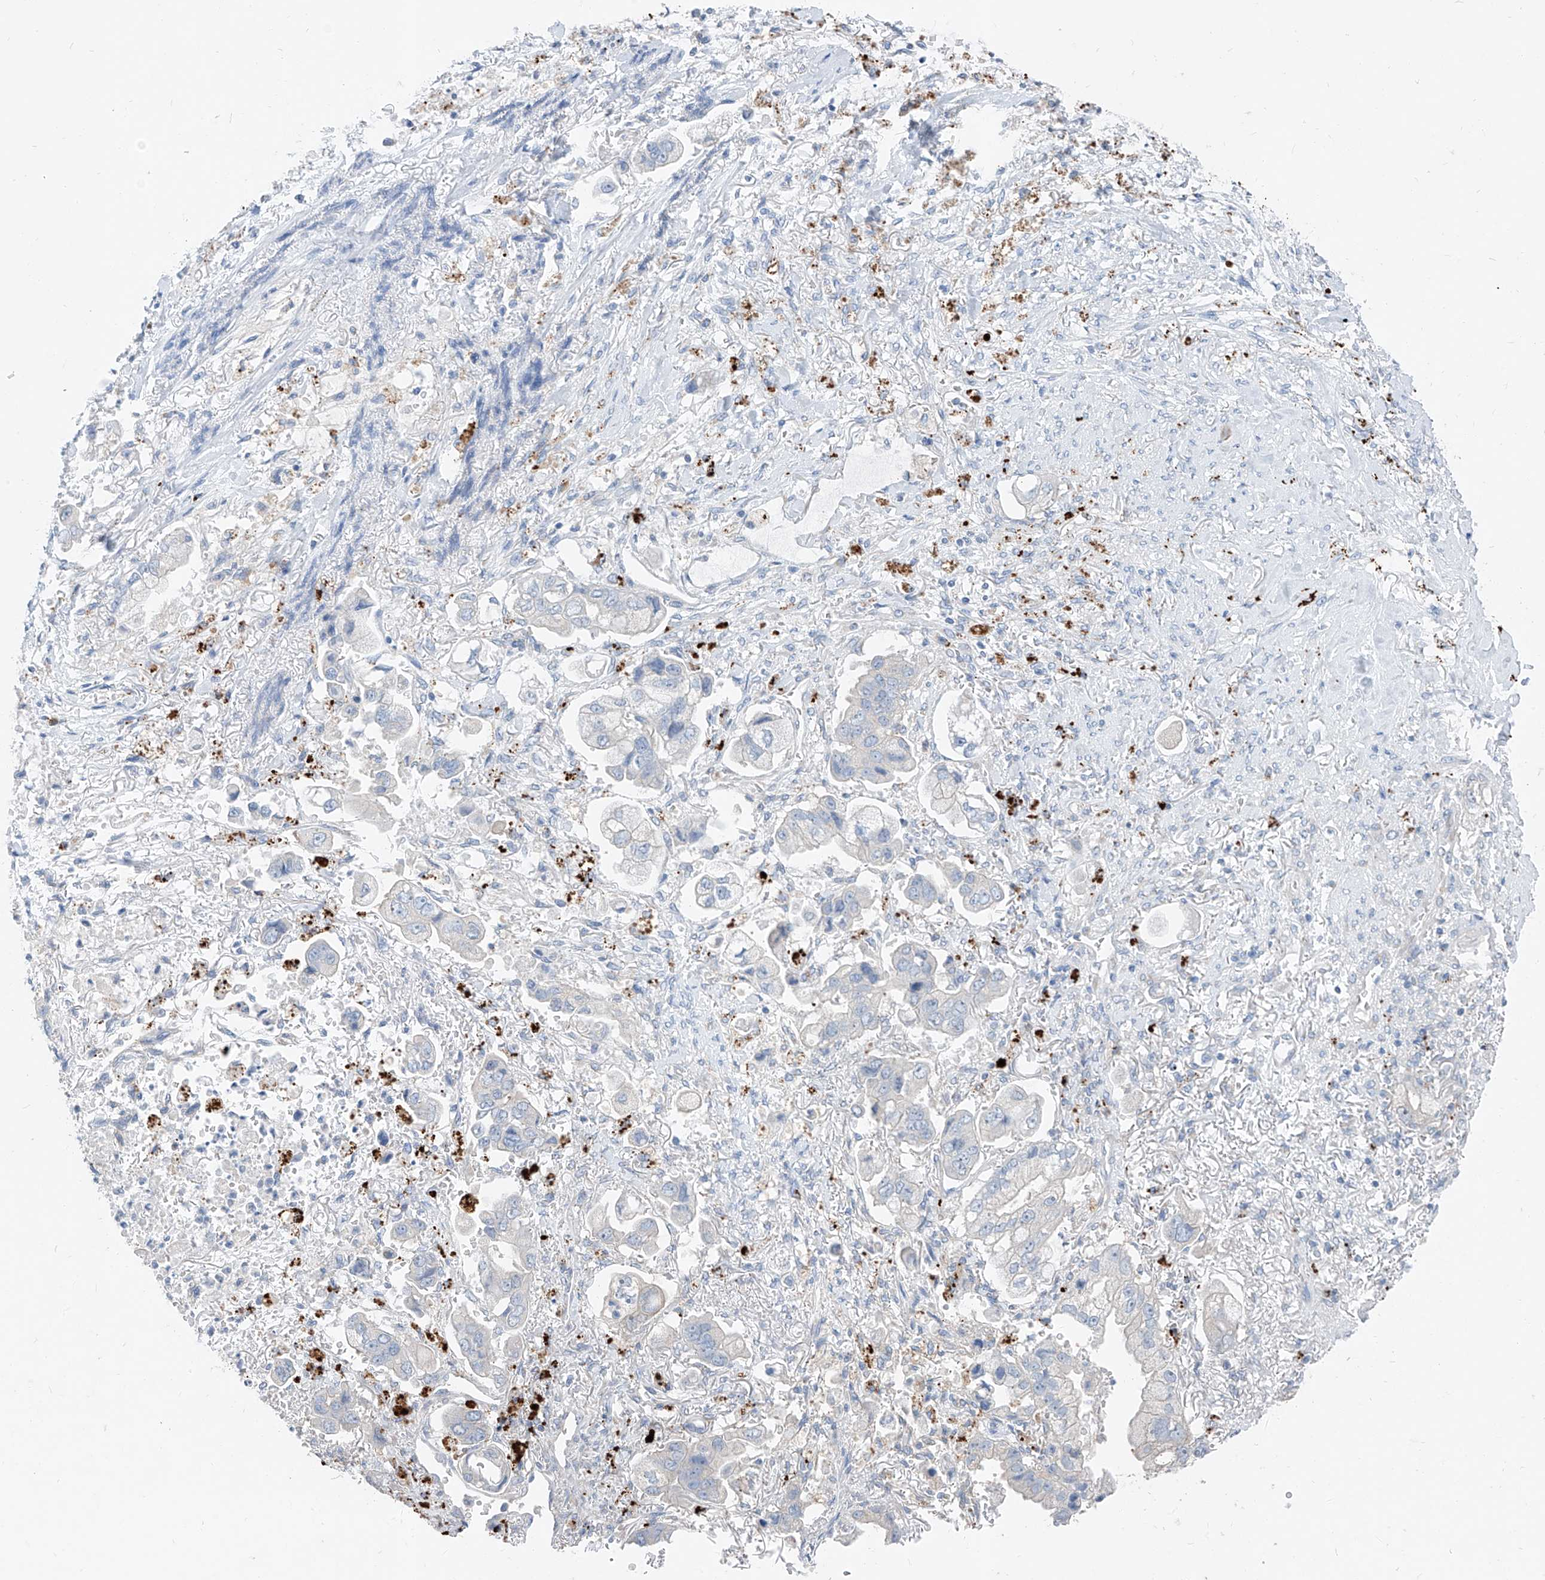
{"staining": {"intensity": "negative", "quantity": "none", "location": "none"}, "tissue": "stomach cancer", "cell_type": "Tumor cells", "image_type": "cancer", "snomed": [{"axis": "morphology", "description": "Adenocarcinoma, NOS"}, {"axis": "topography", "description": "Stomach"}], "caption": "Immunohistochemical staining of adenocarcinoma (stomach) exhibits no significant staining in tumor cells. Brightfield microscopy of IHC stained with DAB (brown) and hematoxylin (blue), captured at high magnification.", "gene": "GPR137C", "patient": {"sex": "male", "age": 62}}